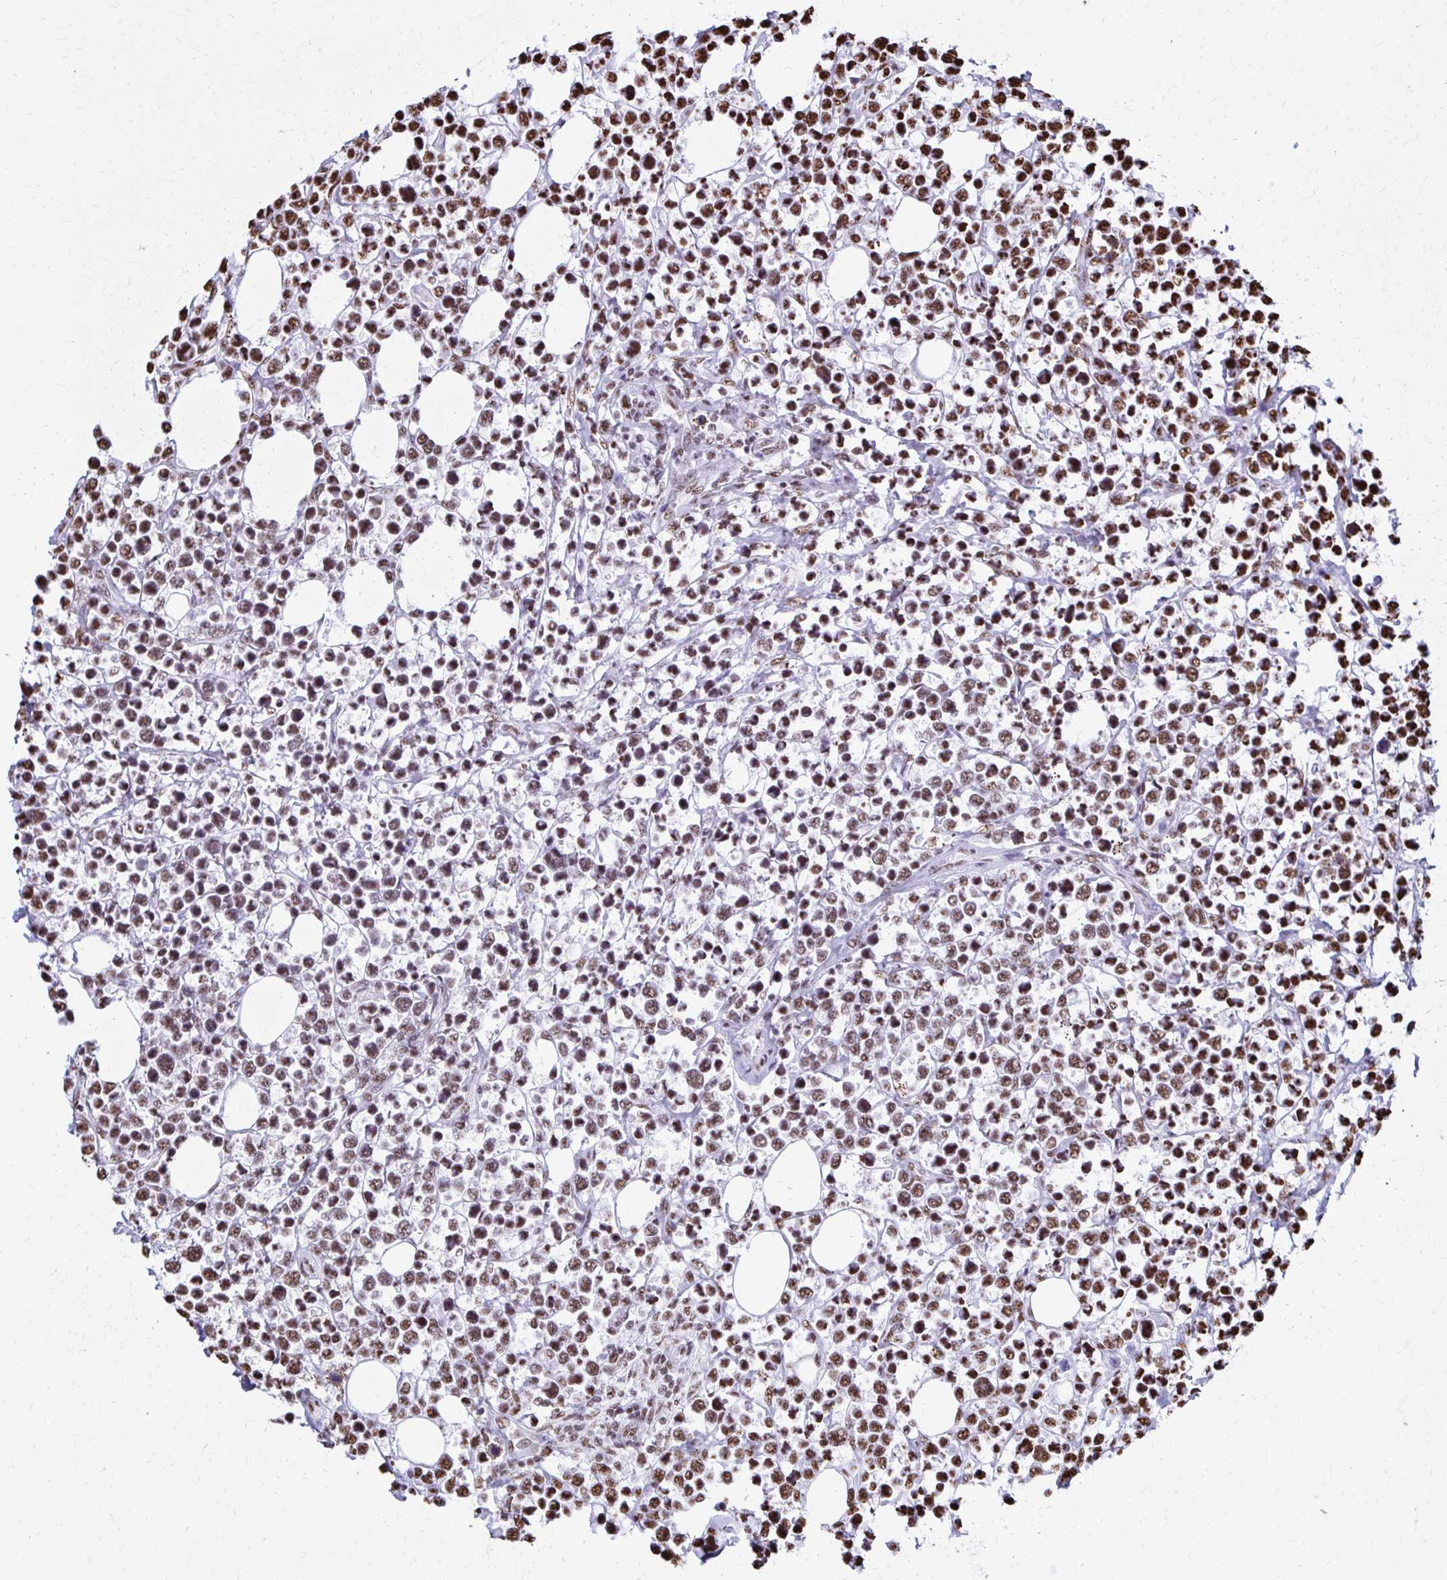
{"staining": {"intensity": "moderate", "quantity": ">75%", "location": "nuclear"}, "tissue": "lymphoma", "cell_type": "Tumor cells", "image_type": "cancer", "snomed": [{"axis": "morphology", "description": "Malignant lymphoma, non-Hodgkin's type, Low grade"}, {"axis": "topography", "description": "Lymph node"}], "caption": "Immunohistochemical staining of lymphoma demonstrates medium levels of moderate nuclear protein staining in approximately >75% of tumor cells.", "gene": "NONO", "patient": {"sex": "male", "age": 60}}